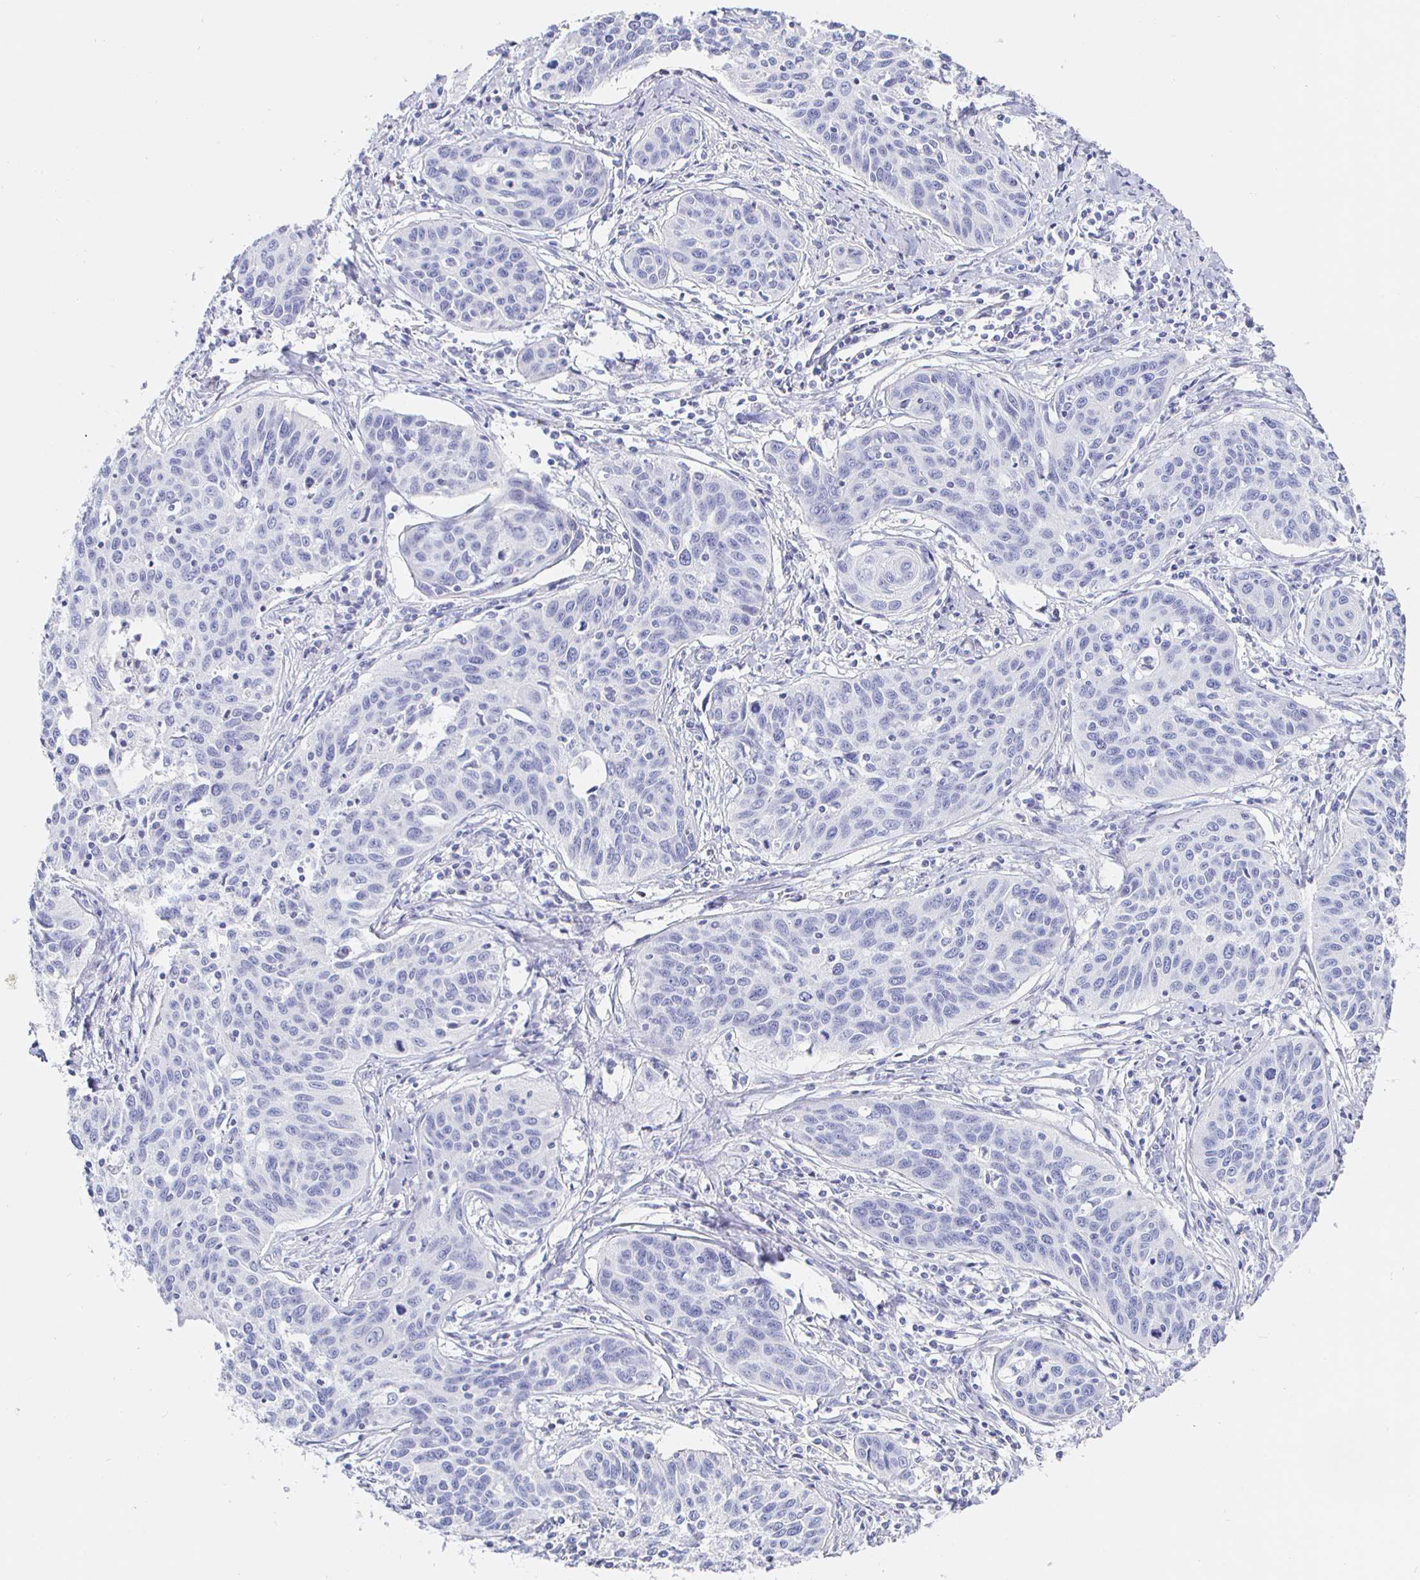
{"staining": {"intensity": "negative", "quantity": "none", "location": "none"}, "tissue": "cervical cancer", "cell_type": "Tumor cells", "image_type": "cancer", "snomed": [{"axis": "morphology", "description": "Squamous cell carcinoma, NOS"}, {"axis": "topography", "description": "Cervix"}], "caption": "The IHC histopathology image has no significant expression in tumor cells of cervical cancer tissue.", "gene": "CR2", "patient": {"sex": "female", "age": 31}}